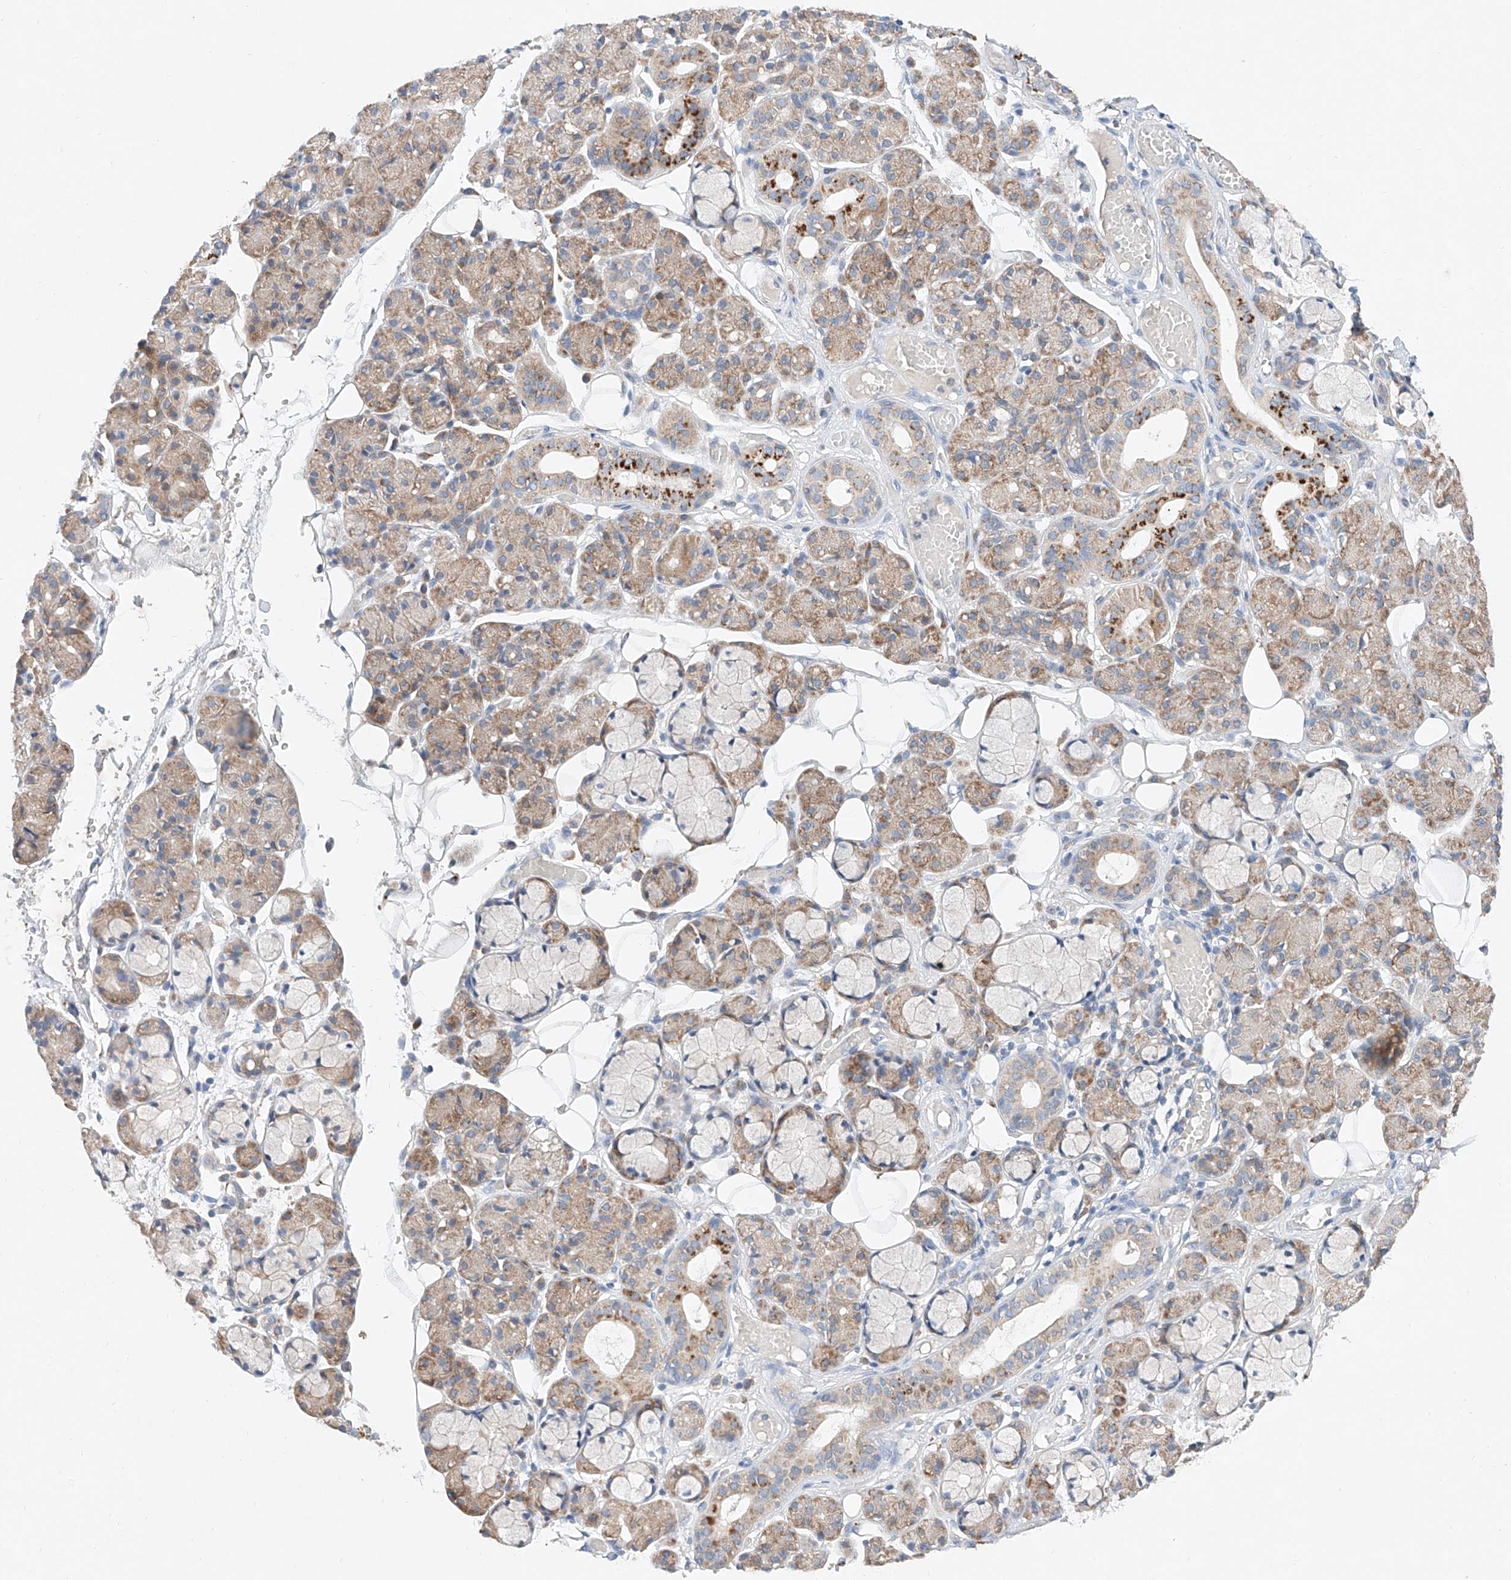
{"staining": {"intensity": "moderate", "quantity": "25%-75%", "location": "cytoplasmic/membranous"}, "tissue": "salivary gland", "cell_type": "Glandular cells", "image_type": "normal", "snomed": [{"axis": "morphology", "description": "Normal tissue, NOS"}, {"axis": "topography", "description": "Salivary gland"}], "caption": "The image exhibits immunohistochemical staining of unremarkable salivary gland. There is moderate cytoplasmic/membranous expression is identified in about 25%-75% of glandular cells.", "gene": "FASTK", "patient": {"sex": "male", "age": 63}}